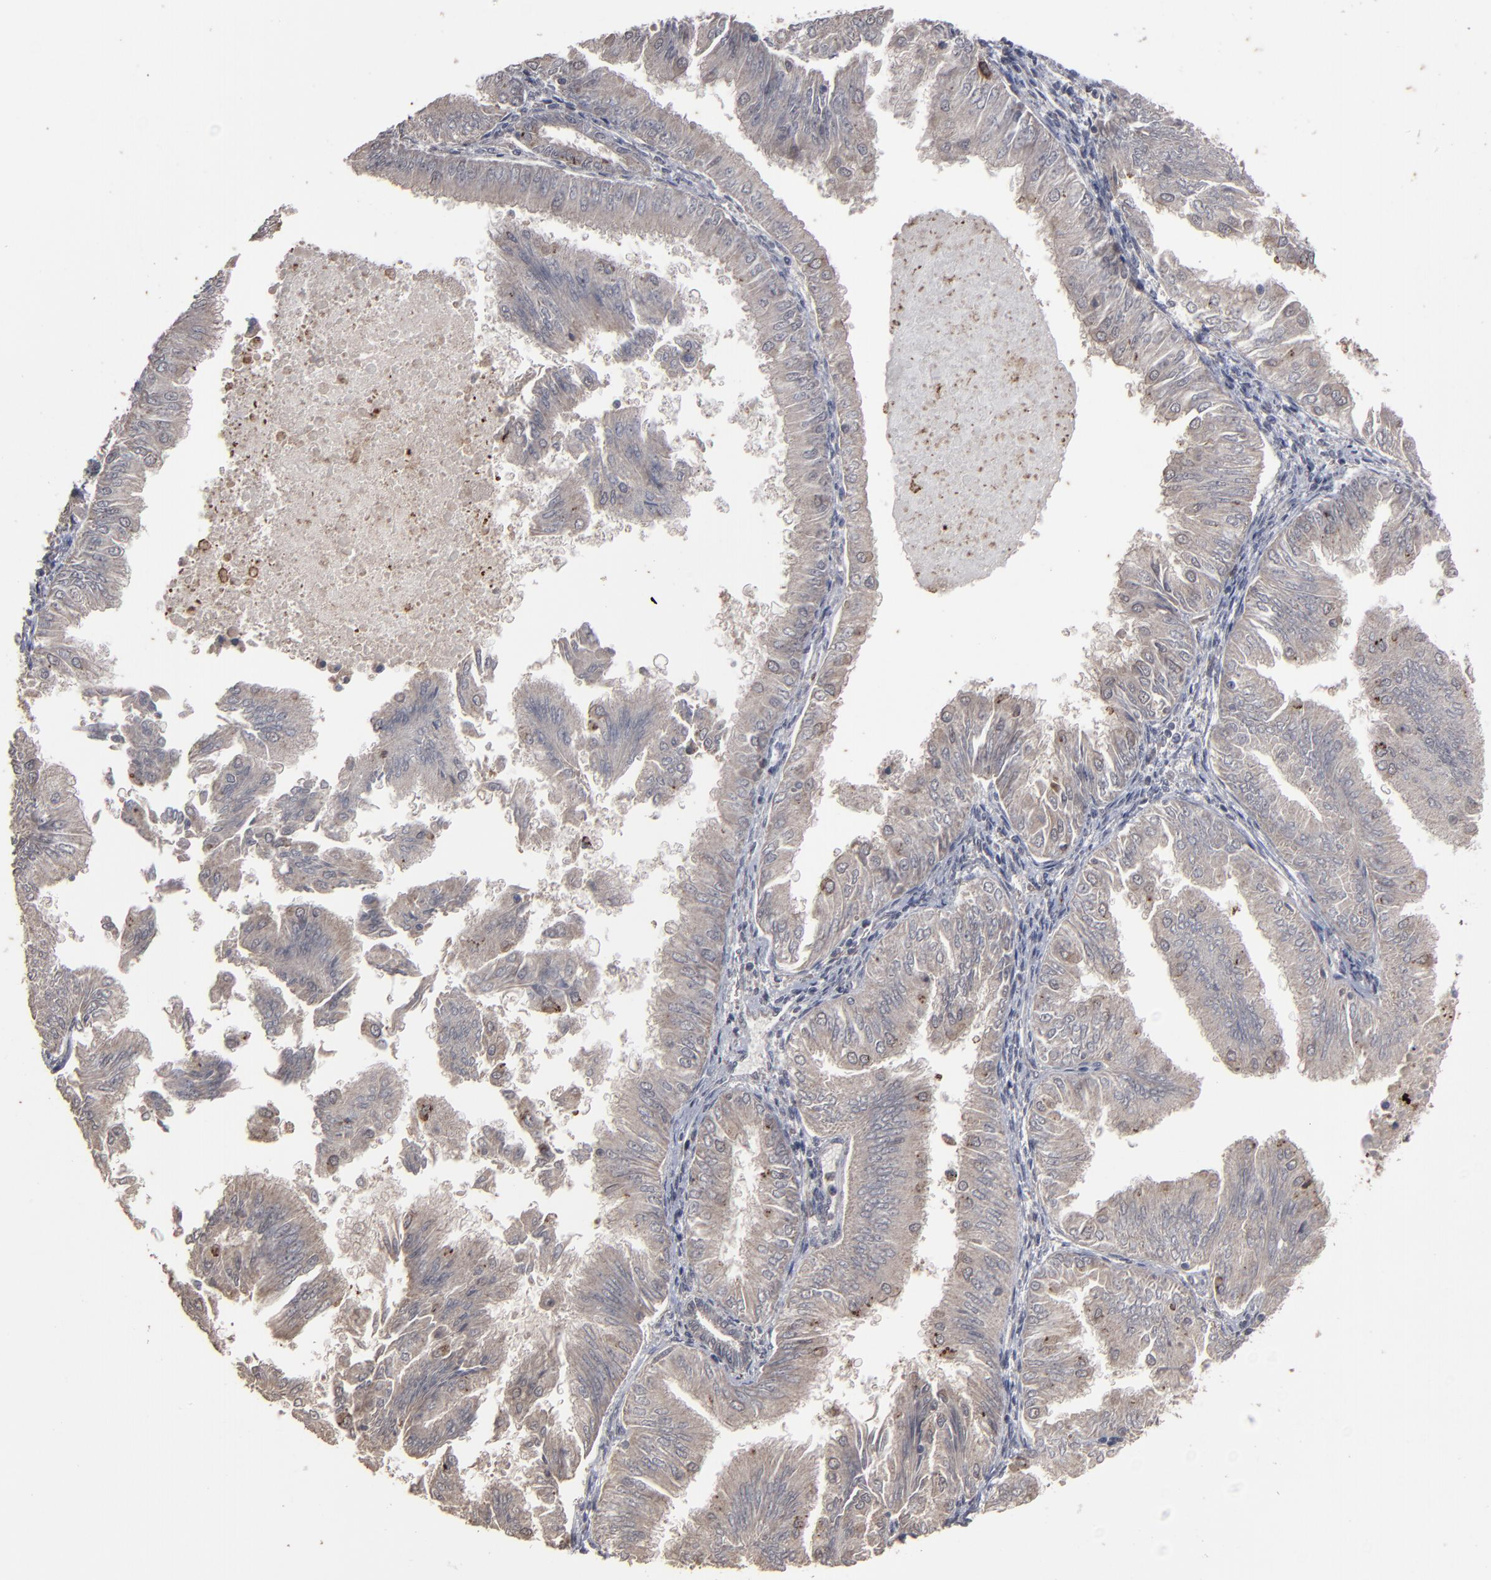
{"staining": {"intensity": "weak", "quantity": ">75%", "location": "cytoplasmic/membranous,nuclear"}, "tissue": "endometrial cancer", "cell_type": "Tumor cells", "image_type": "cancer", "snomed": [{"axis": "morphology", "description": "Adenocarcinoma, NOS"}, {"axis": "topography", "description": "Endometrium"}], "caption": "This image displays endometrial cancer stained with IHC to label a protein in brown. The cytoplasmic/membranous and nuclear of tumor cells show weak positivity for the protein. Nuclei are counter-stained blue.", "gene": "SLC22A17", "patient": {"sex": "female", "age": 53}}